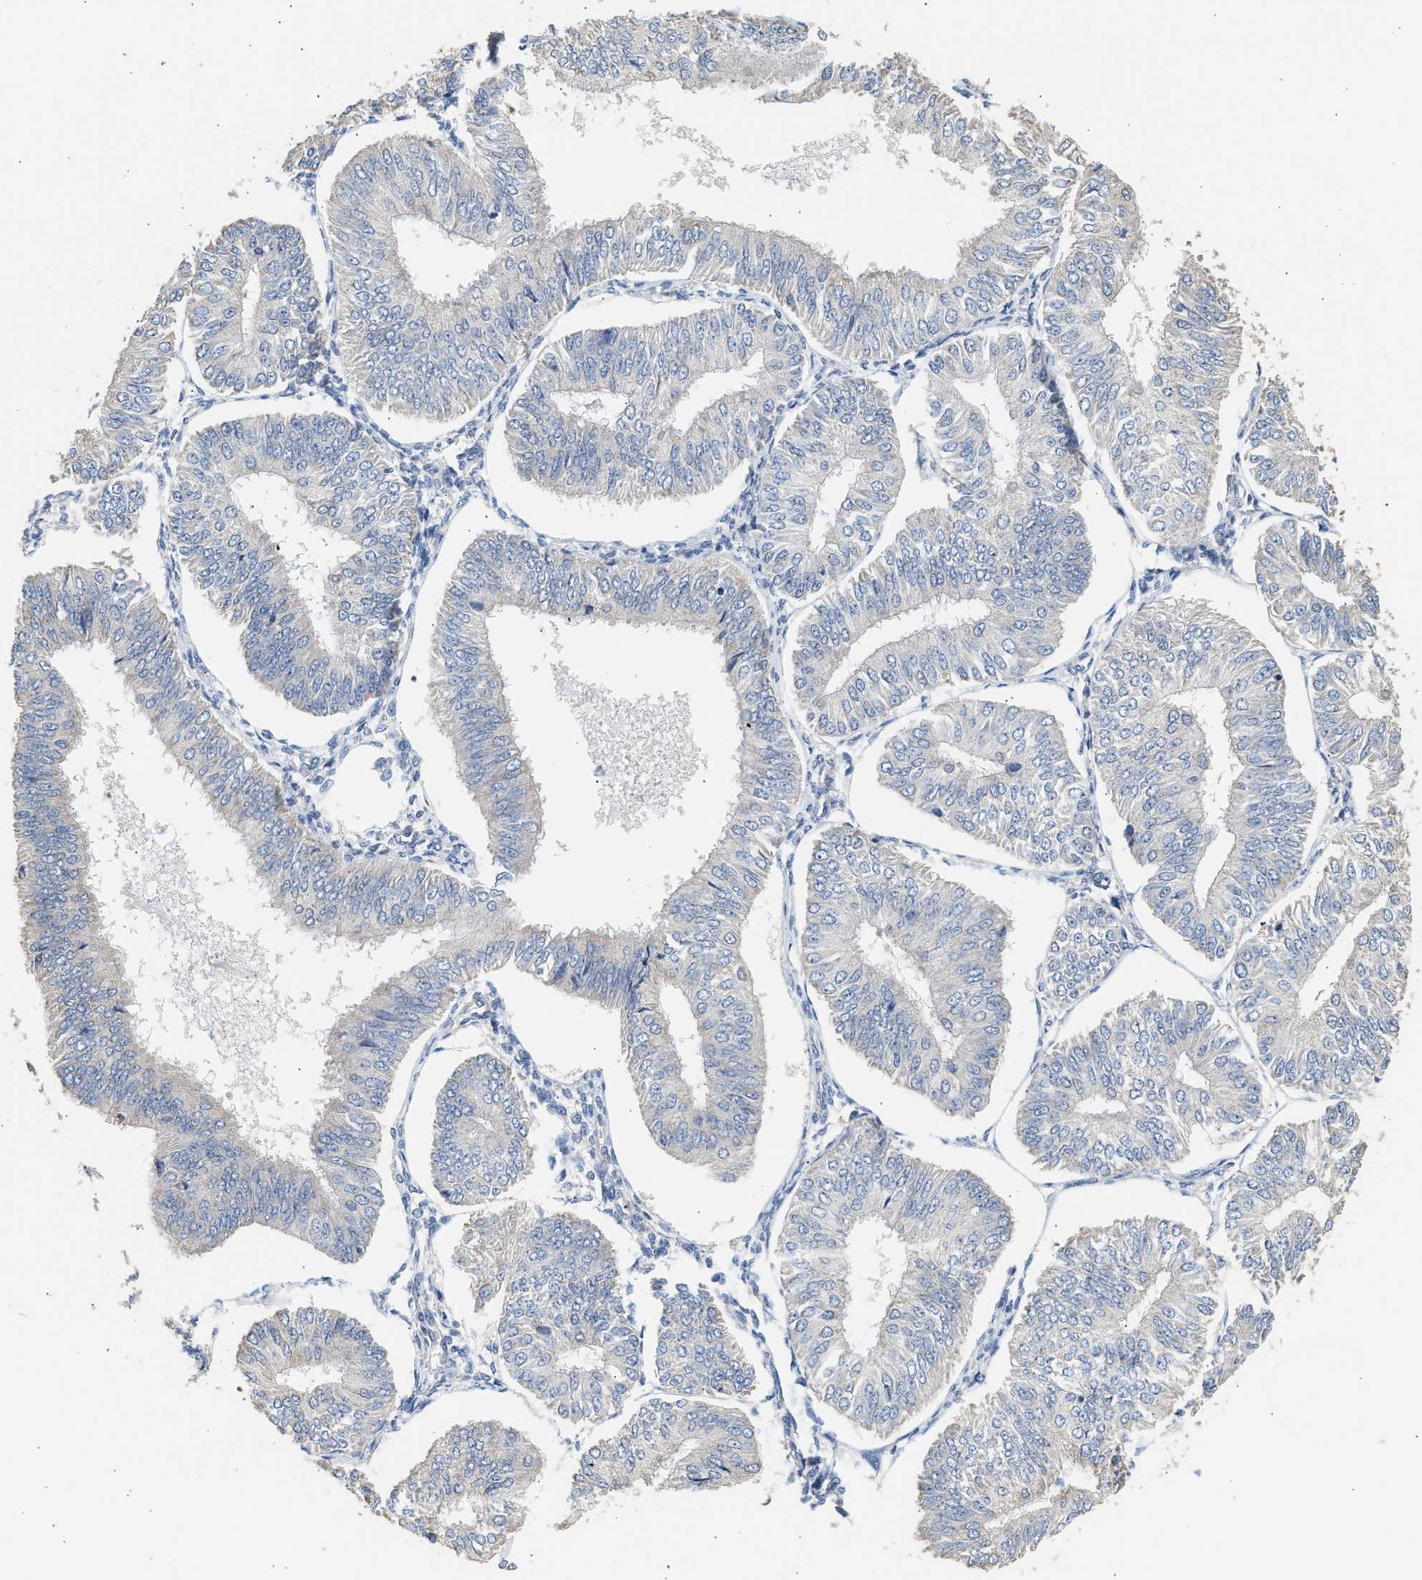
{"staining": {"intensity": "negative", "quantity": "none", "location": "none"}, "tissue": "endometrial cancer", "cell_type": "Tumor cells", "image_type": "cancer", "snomed": [{"axis": "morphology", "description": "Adenocarcinoma, NOS"}, {"axis": "topography", "description": "Endometrium"}], "caption": "Immunohistochemistry image of human endometrial cancer (adenocarcinoma) stained for a protein (brown), which shows no expression in tumor cells.", "gene": "WDR31", "patient": {"sex": "female", "age": 58}}